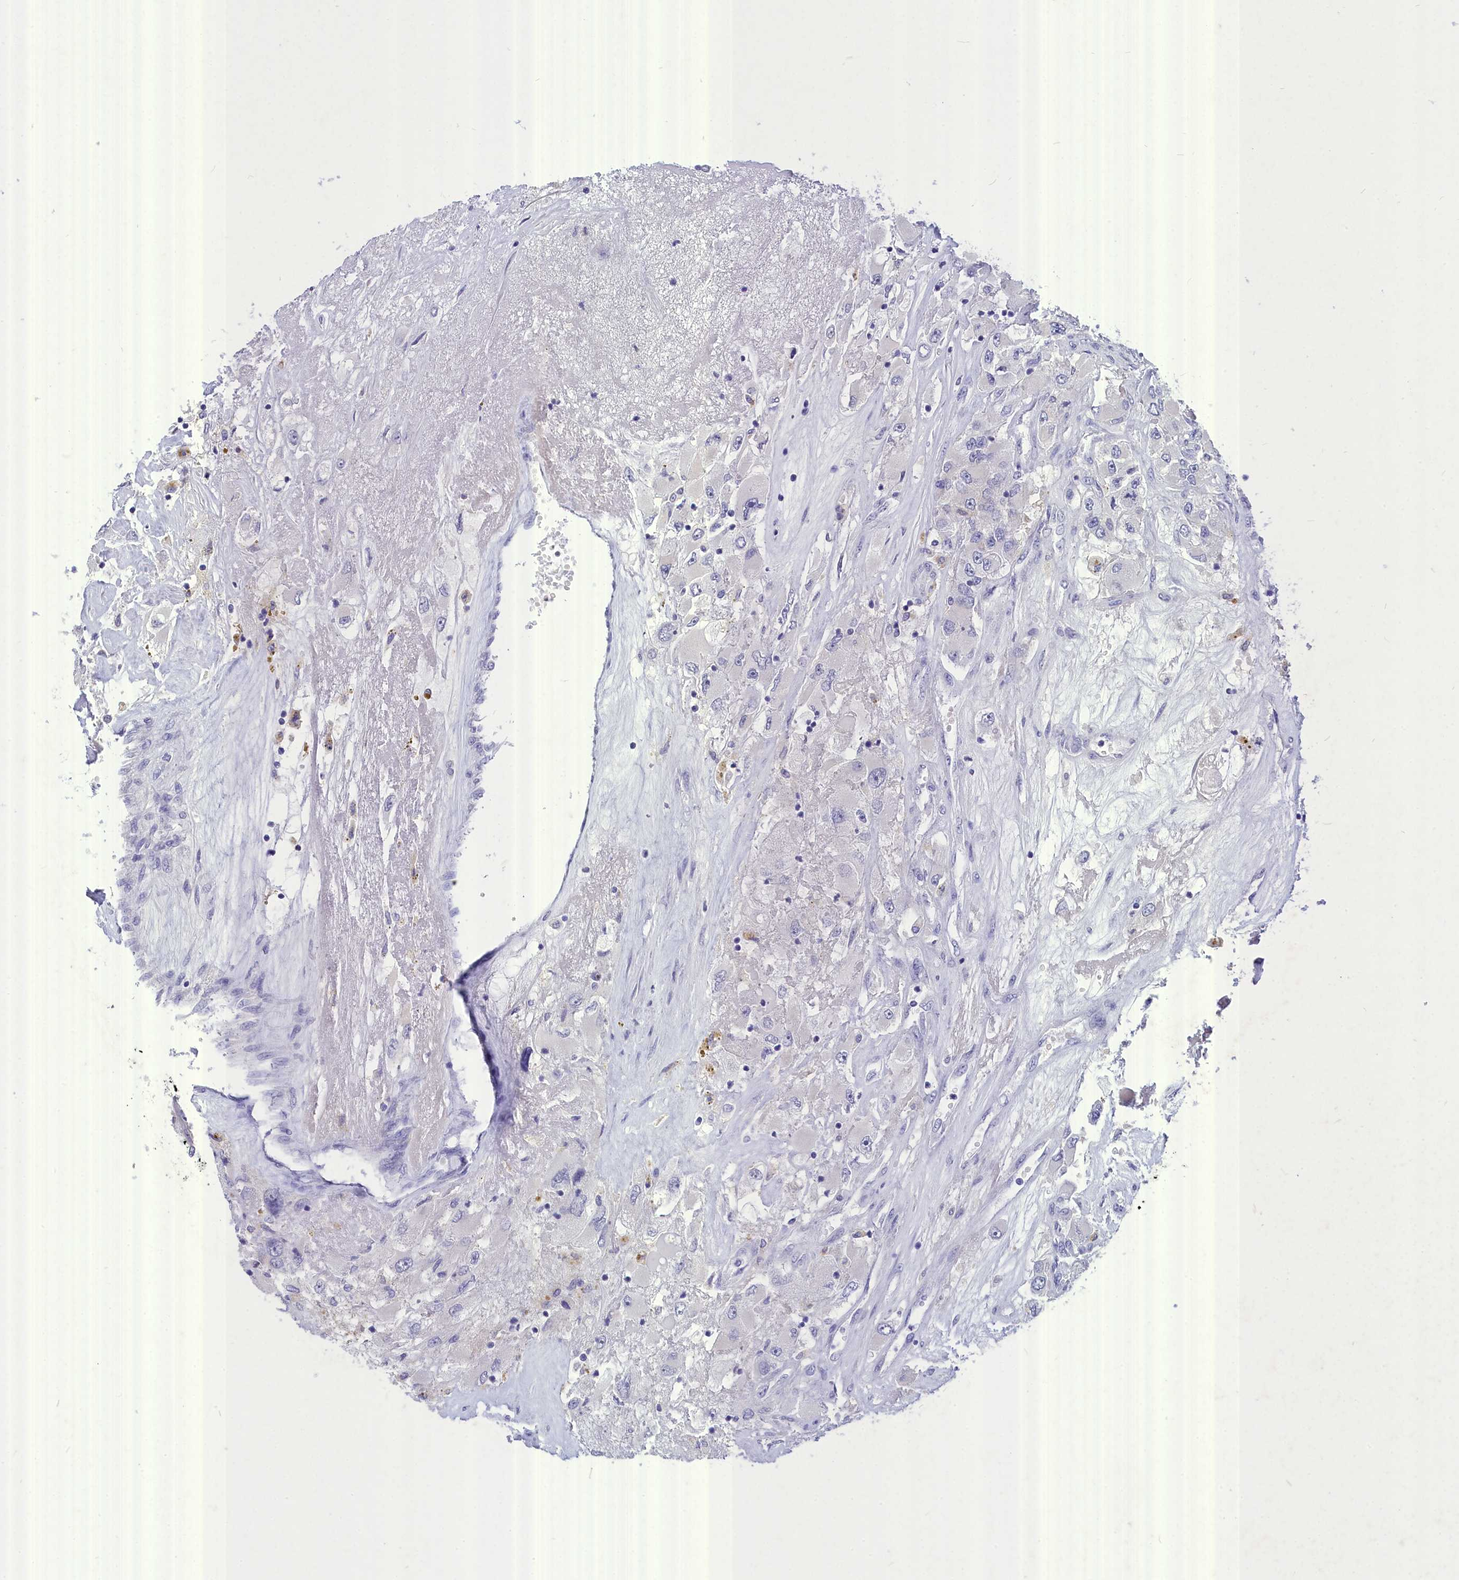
{"staining": {"intensity": "negative", "quantity": "none", "location": "none"}, "tissue": "renal cancer", "cell_type": "Tumor cells", "image_type": "cancer", "snomed": [{"axis": "morphology", "description": "Adenocarcinoma, NOS"}, {"axis": "topography", "description": "Kidney"}], "caption": "Tumor cells are negative for brown protein staining in renal cancer.", "gene": "DEFB119", "patient": {"sex": "female", "age": 52}}